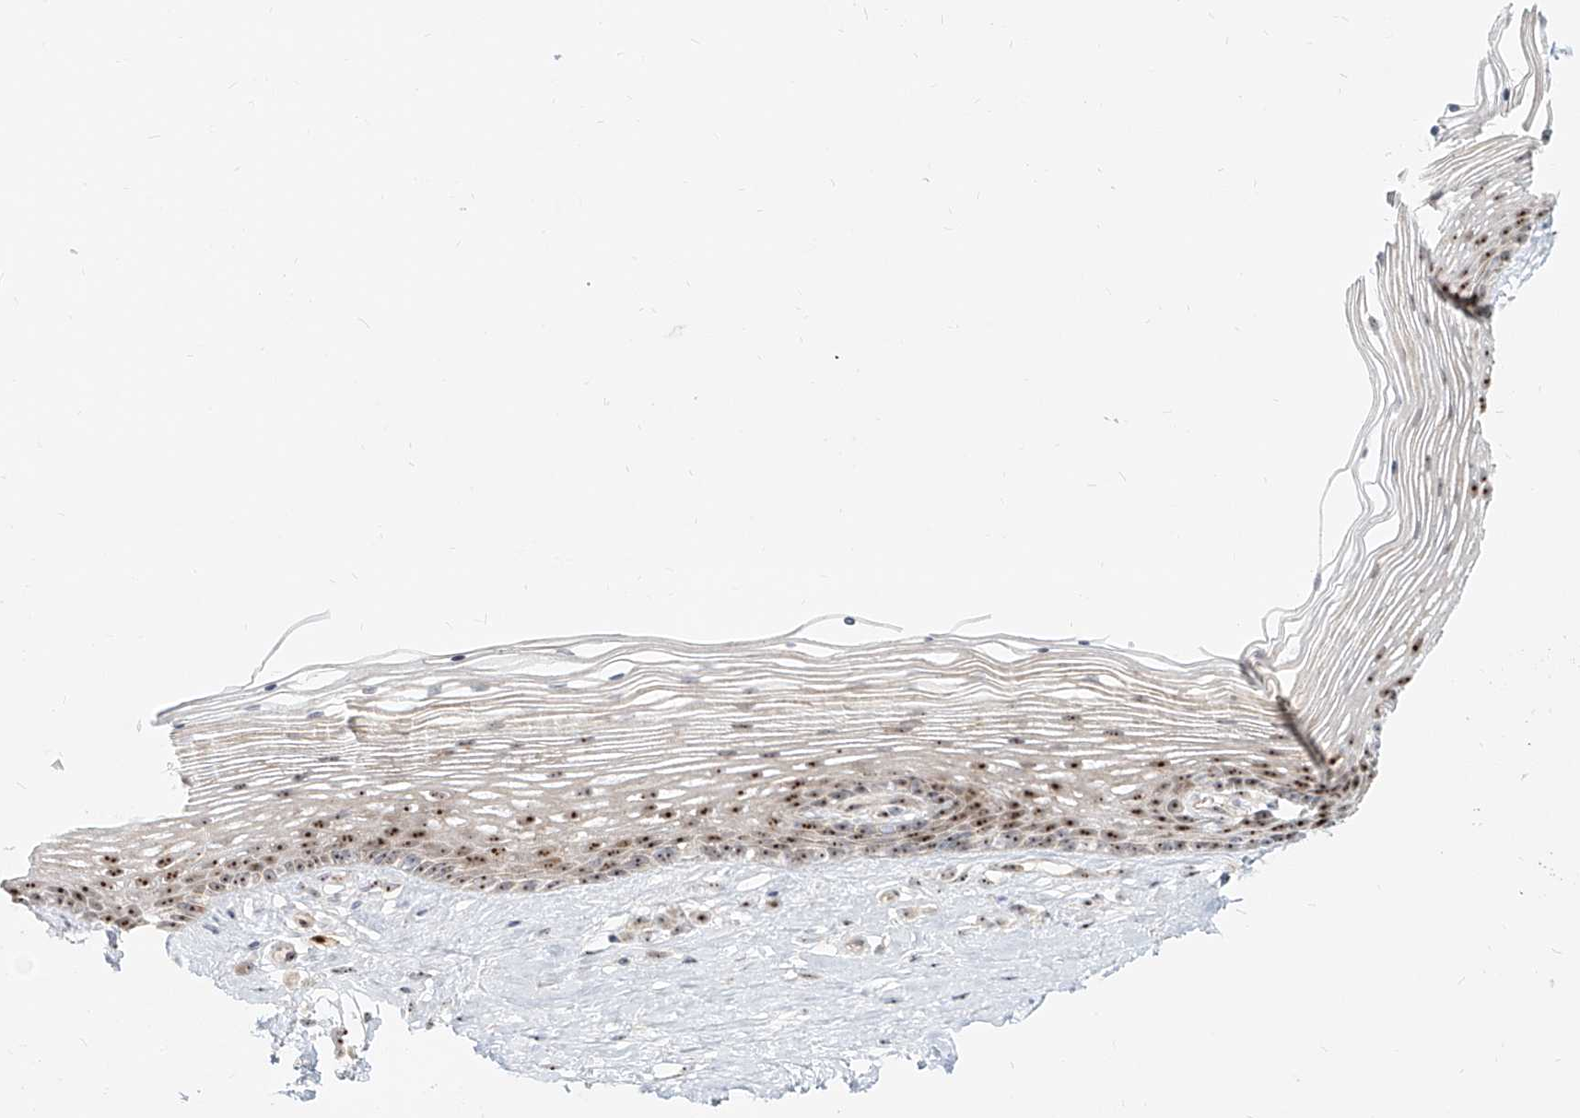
{"staining": {"intensity": "strong", "quantity": ">75%", "location": "nuclear"}, "tissue": "vagina", "cell_type": "Squamous epithelial cells", "image_type": "normal", "snomed": [{"axis": "morphology", "description": "Normal tissue, NOS"}, {"axis": "topography", "description": "Vagina"}], "caption": "DAB (3,3'-diaminobenzidine) immunohistochemical staining of benign human vagina displays strong nuclear protein positivity in approximately >75% of squamous epithelial cells. (Brightfield microscopy of DAB IHC at high magnification).", "gene": "BYSL", "patient": {"sex": "female", "age": 46}}